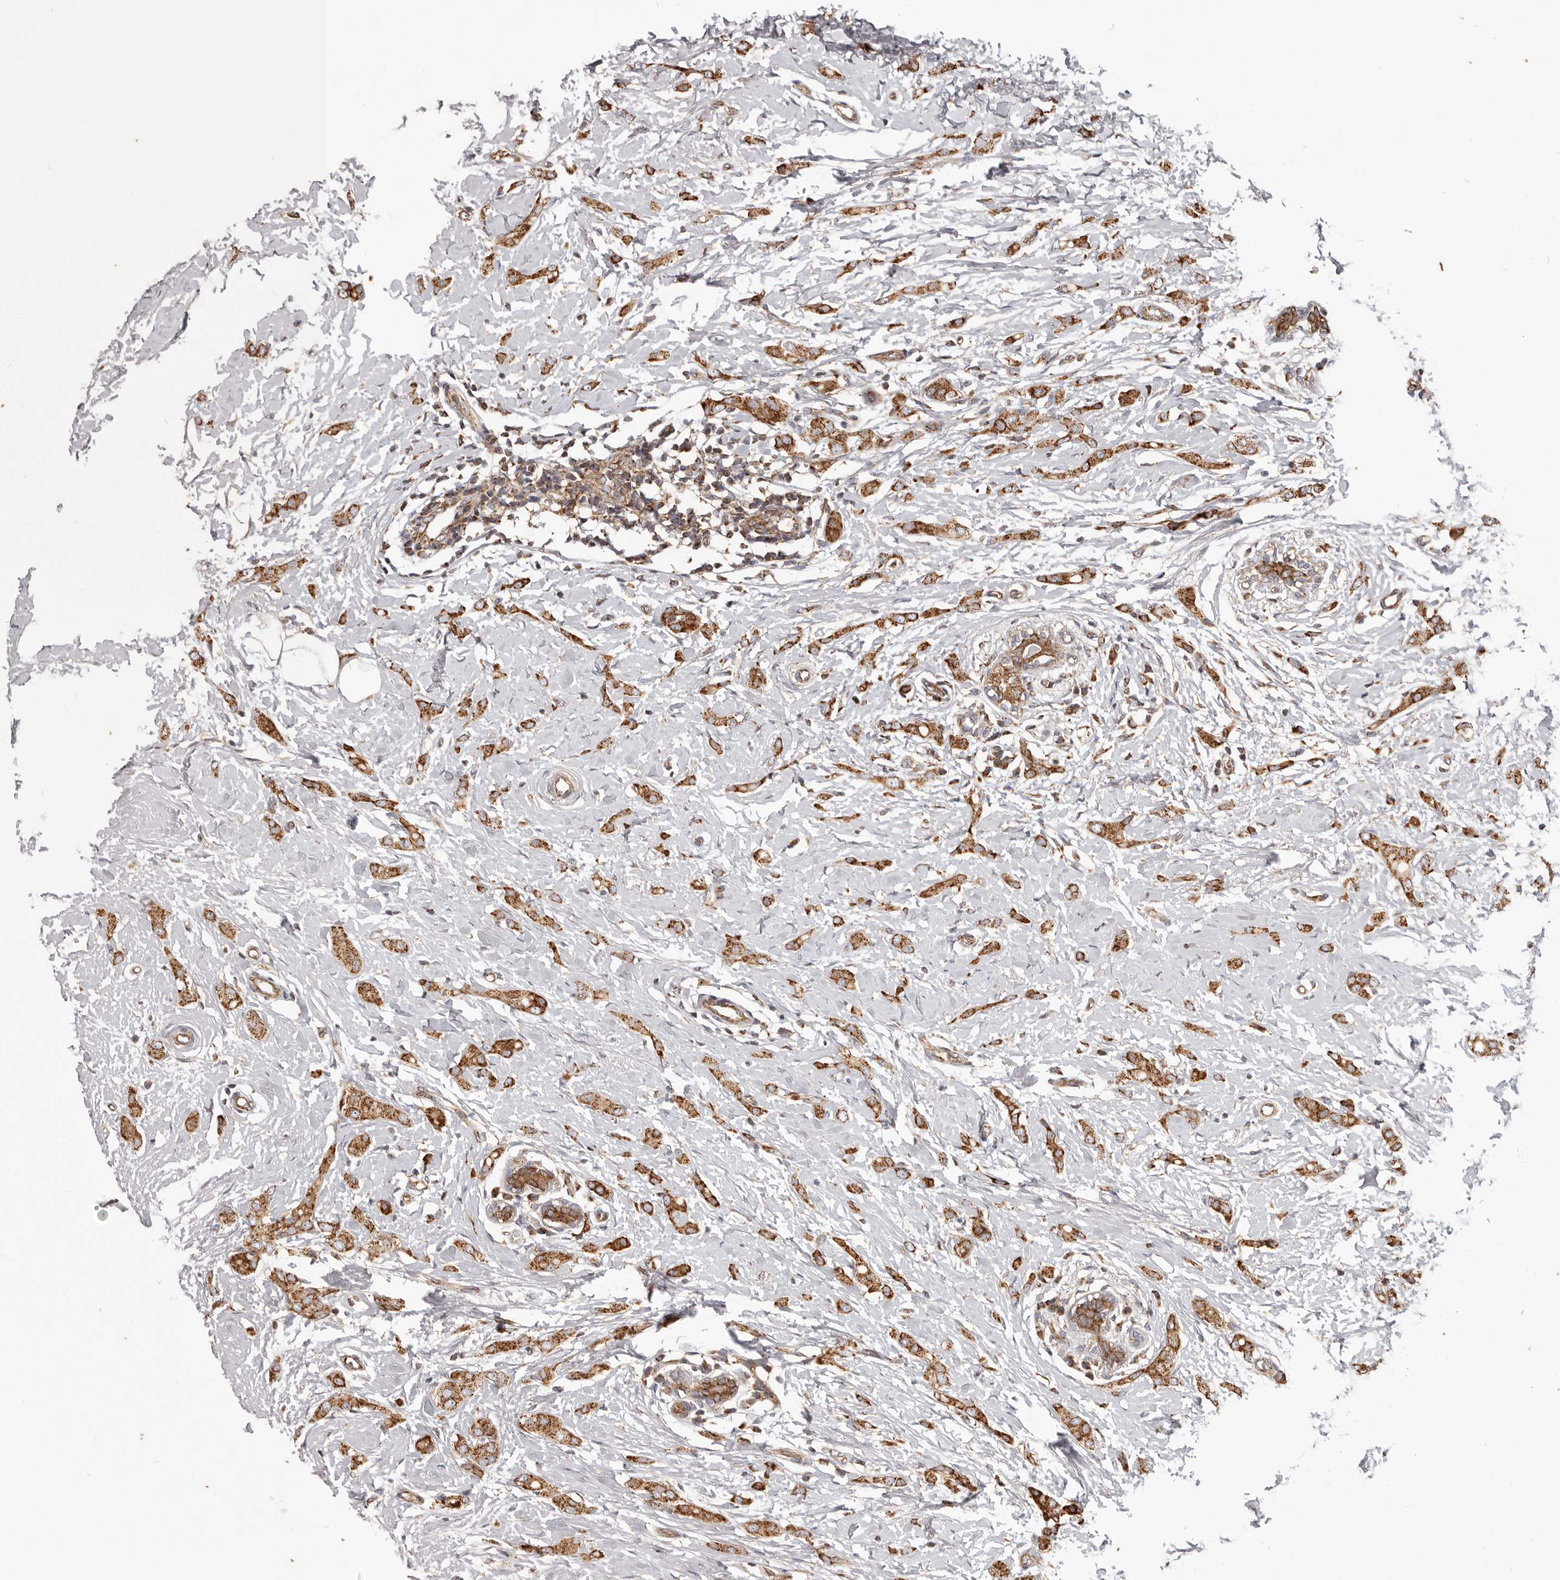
{"staining": {"intensity": "moderate", "quantity": ">75%", "location": "cytoplasmic/membranous"}, "tissue": "breast cancer", "cell_type": "Tumor cells", "image_type": "cancer", "snomed": [{"axis": "morphology", "description": "Lobular carcinoma"}, {"axis": "topography", "description": "Breast"}], "caption": "Protein staining exhibits moderate cytoplasmic/membranous staining in approximately >75% of tumor cells in breast cancer. (DAB IHC, brown staining for protein, blue staining for nuclei).", "gene": "MRPS10", "patient": {"sex": "female", "age": 55}}